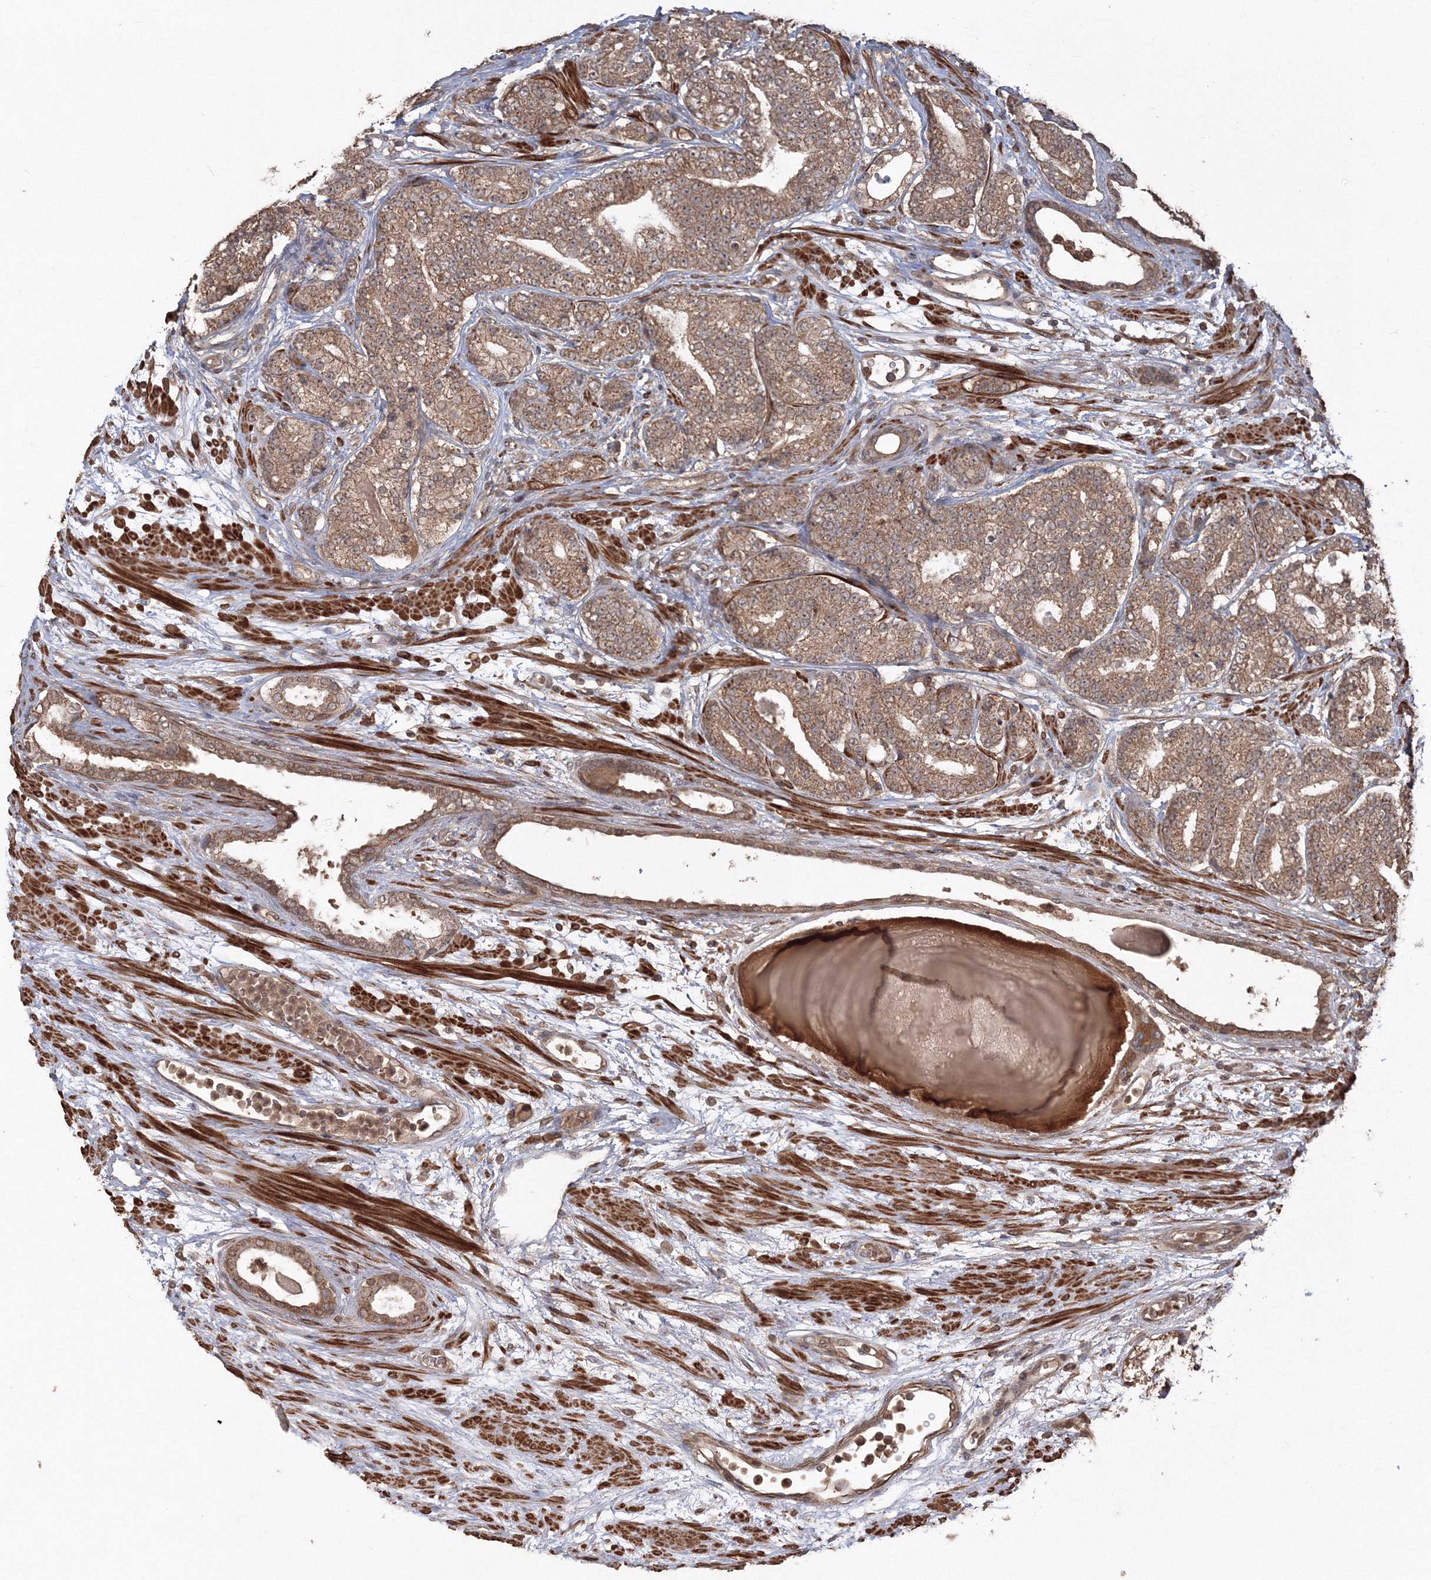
{"staining": {"intensity": "moderate", "quantity": ">75%", "location": "cytoplasmic/membranous"}, "tissue": "prostate cancer", "cell_type": "Tumor cells", "image_type": "cancer", "snomed": [{"axis": "morphology", "description": "Adenocarcinoma, High grade"}, {"axis": "topography", "description": "Prostate"}], "caption": "Protein analysis of high-grade adenocarcinoma (prostate) tissue demonstrates moderate cytoplasmic/membranous staining in about >75% of tumor cells.", "gene": "CCDC122", "patient": {"sex": "male", "age": 61}}